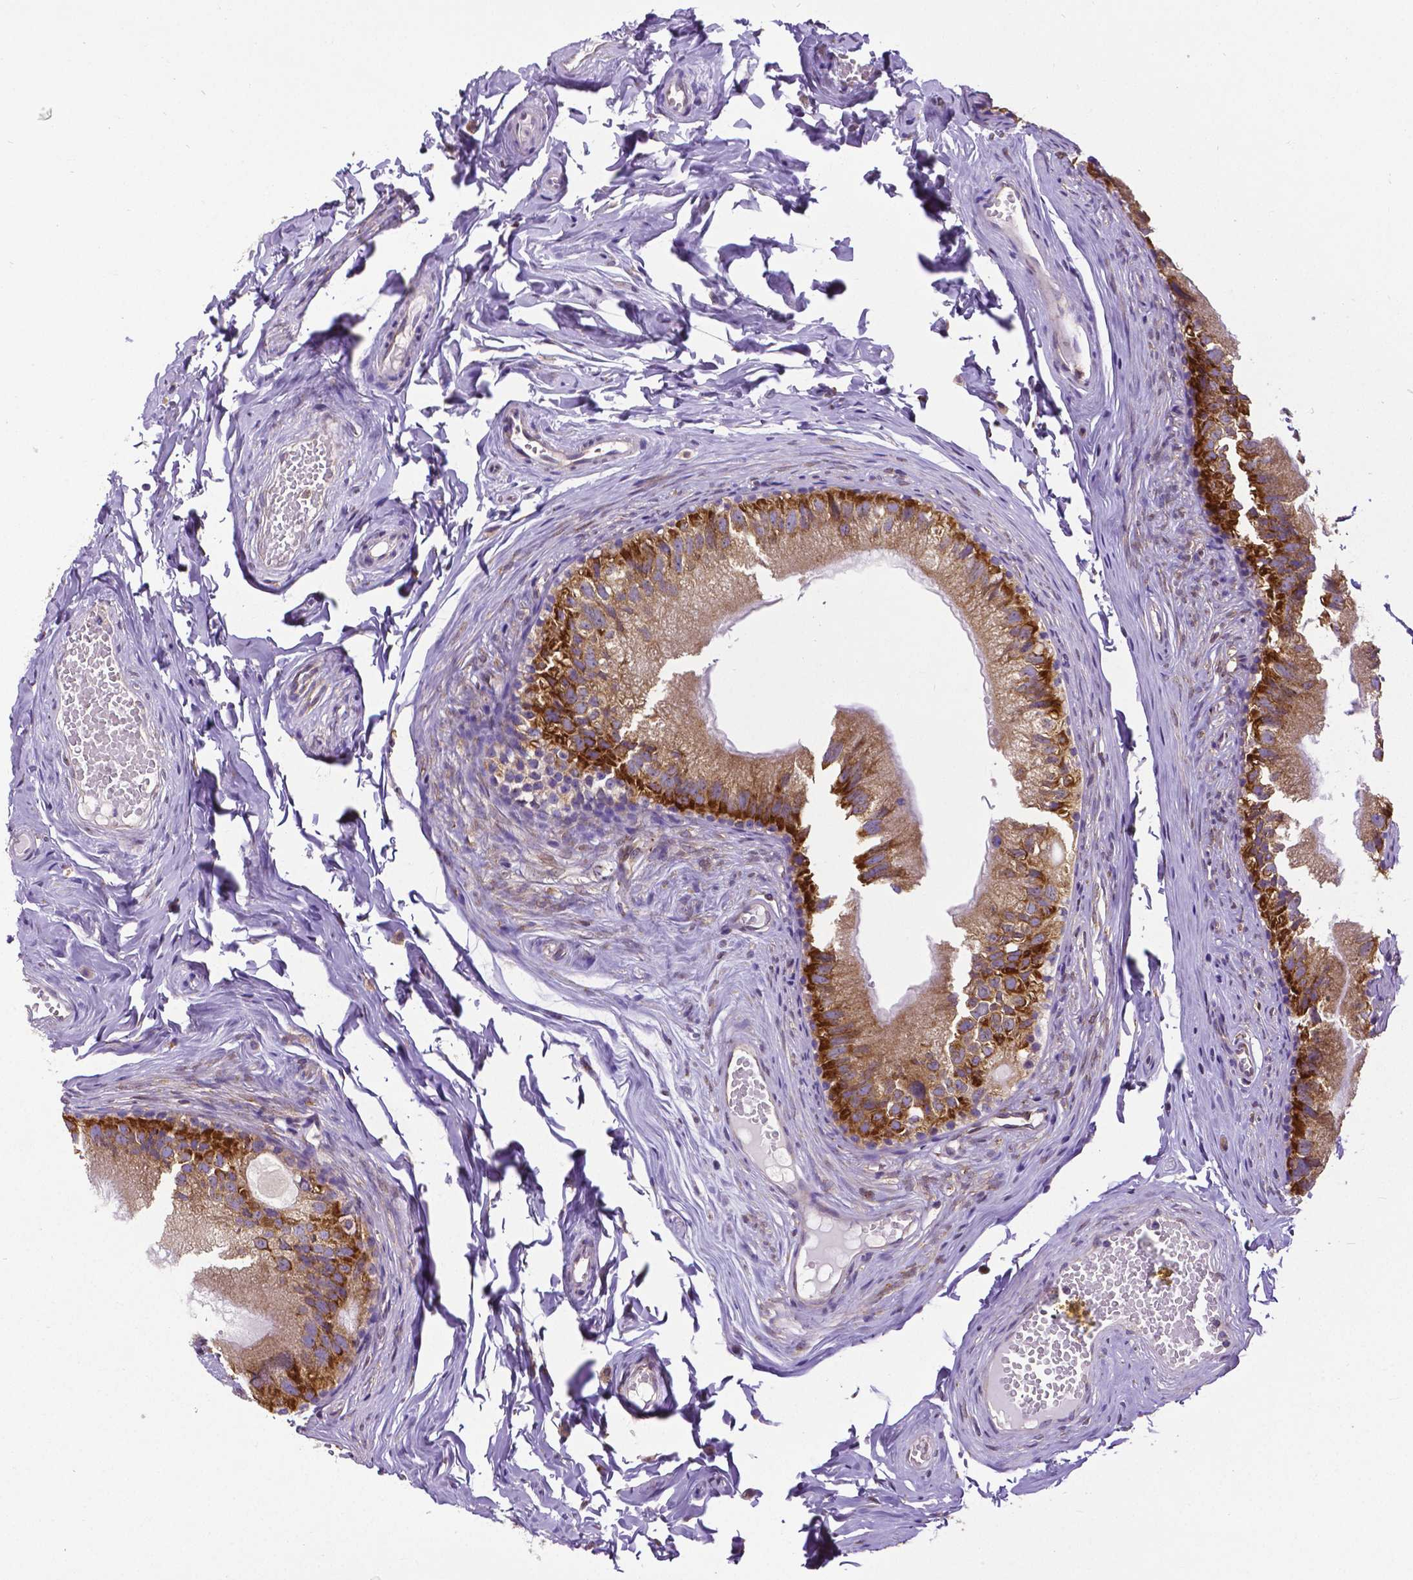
{"staining": {"intensity": "moderate", "quantity": ">75%", "location": "cytoplasmic/membranous"}, "tissue": "epididymis", "cell_type": "Glandular cells", "image_type": "normal", "snomed": [{"axis": "morphology", "description": "Normal tissue, NOS"}, {"axis": "topography", "description": "Epididymis"}], "caption": "Epididymis stained with IHC shows moderate cytoplasmic/membranous staining in about >75% of glandular cells.", "gene": "MTDH", "patient": {"sex": "male", "age": 45}}